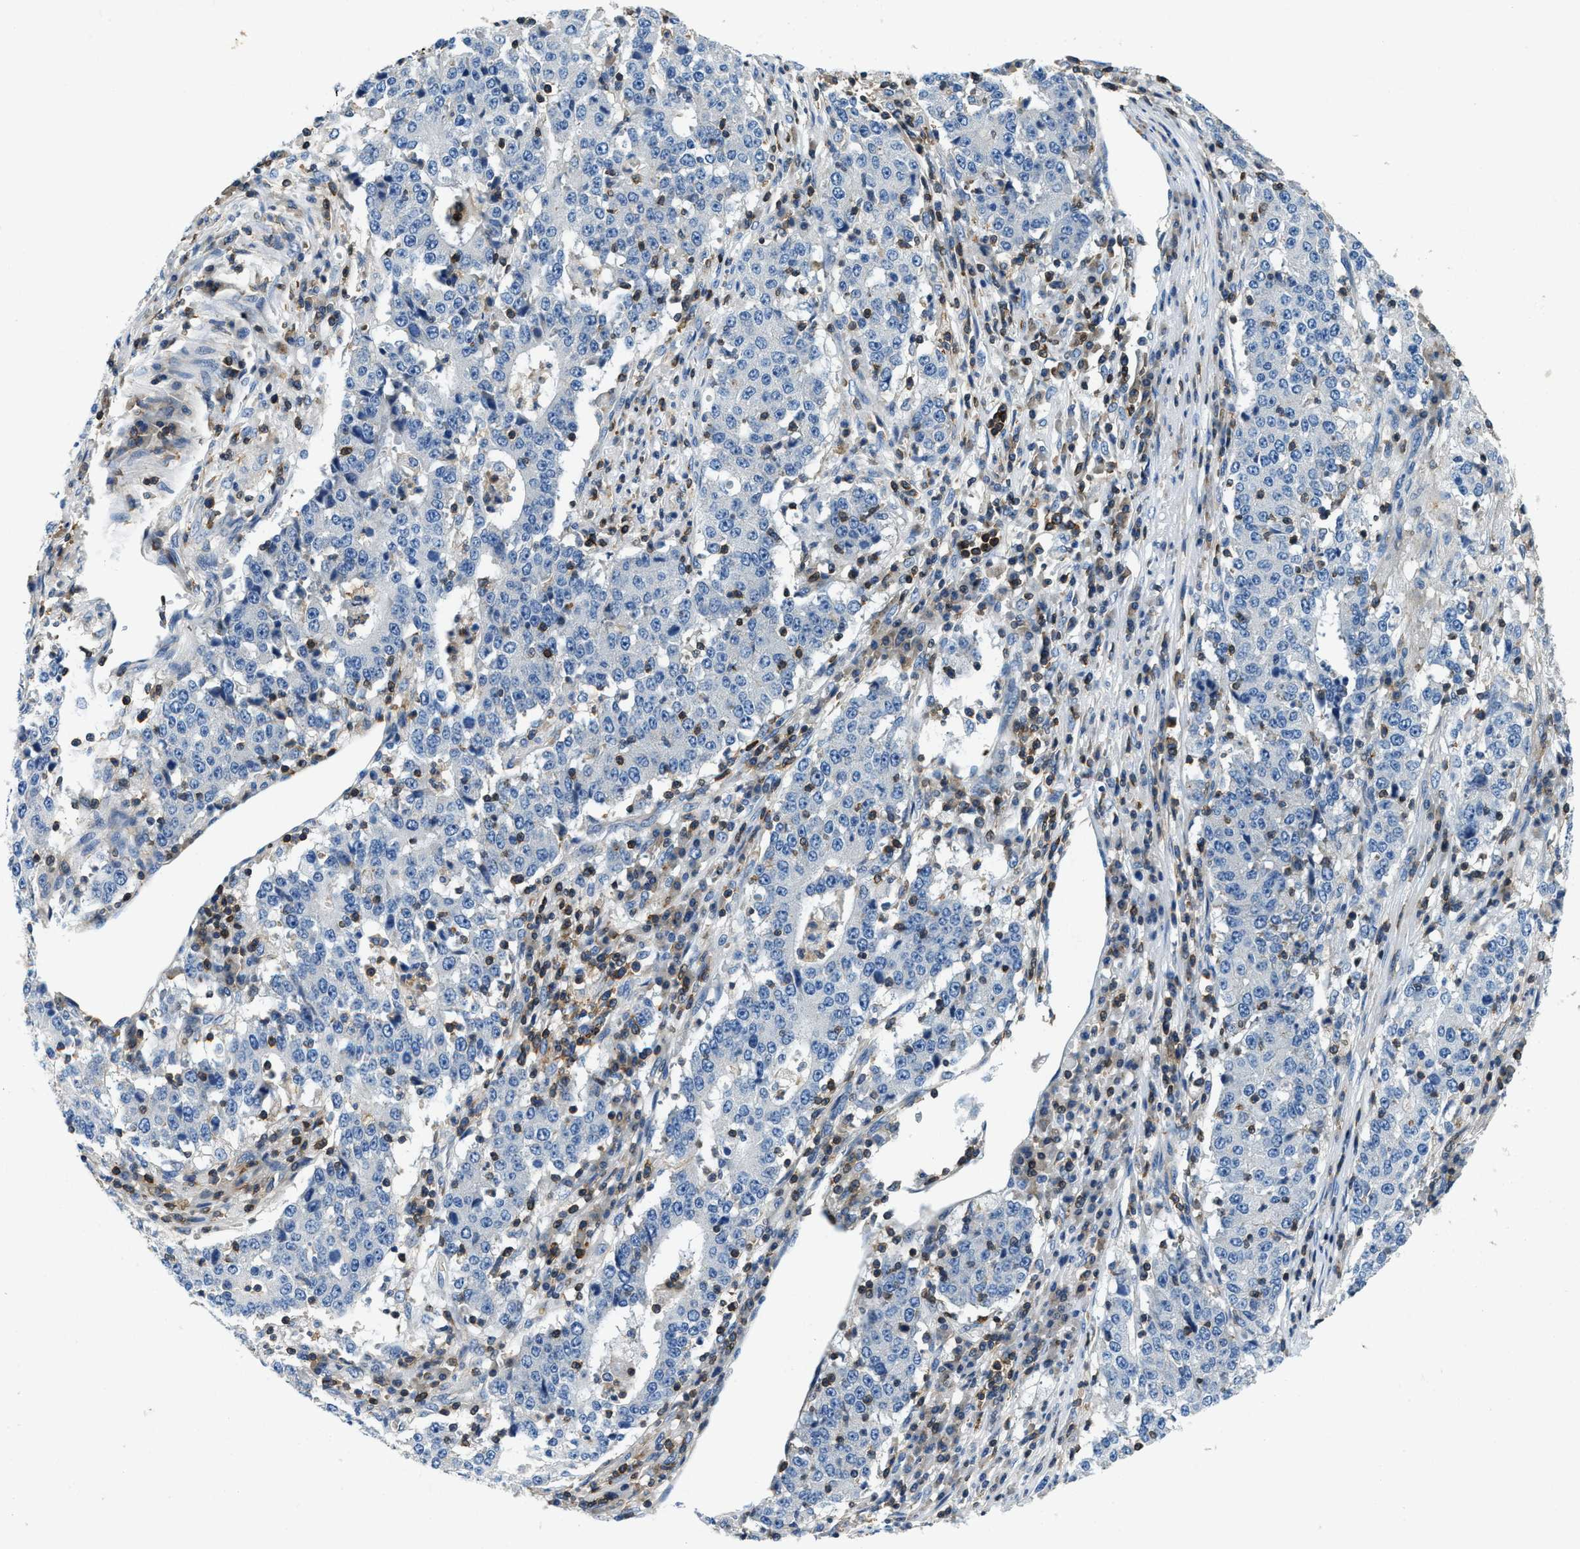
{"staining": {"intensity": "negative", "quantity": "none", "location": "none"}, "tissue": "stomach cancer", "cell_type": "Tumor cells", "image_type": "cancer", "snomed": [{"axis": "morphology", "description": "Adenocarcinoma, NOS"}, {"axis": "topography", "description": "Stomach"}], "caption": "DAB immunohistochemical staining of stomach cancer (adenocarcinoma) demonstrates no significant staining in tumor cells.", "gene": "MYO1G", "patient": {"sex": "male", "age": 59}}